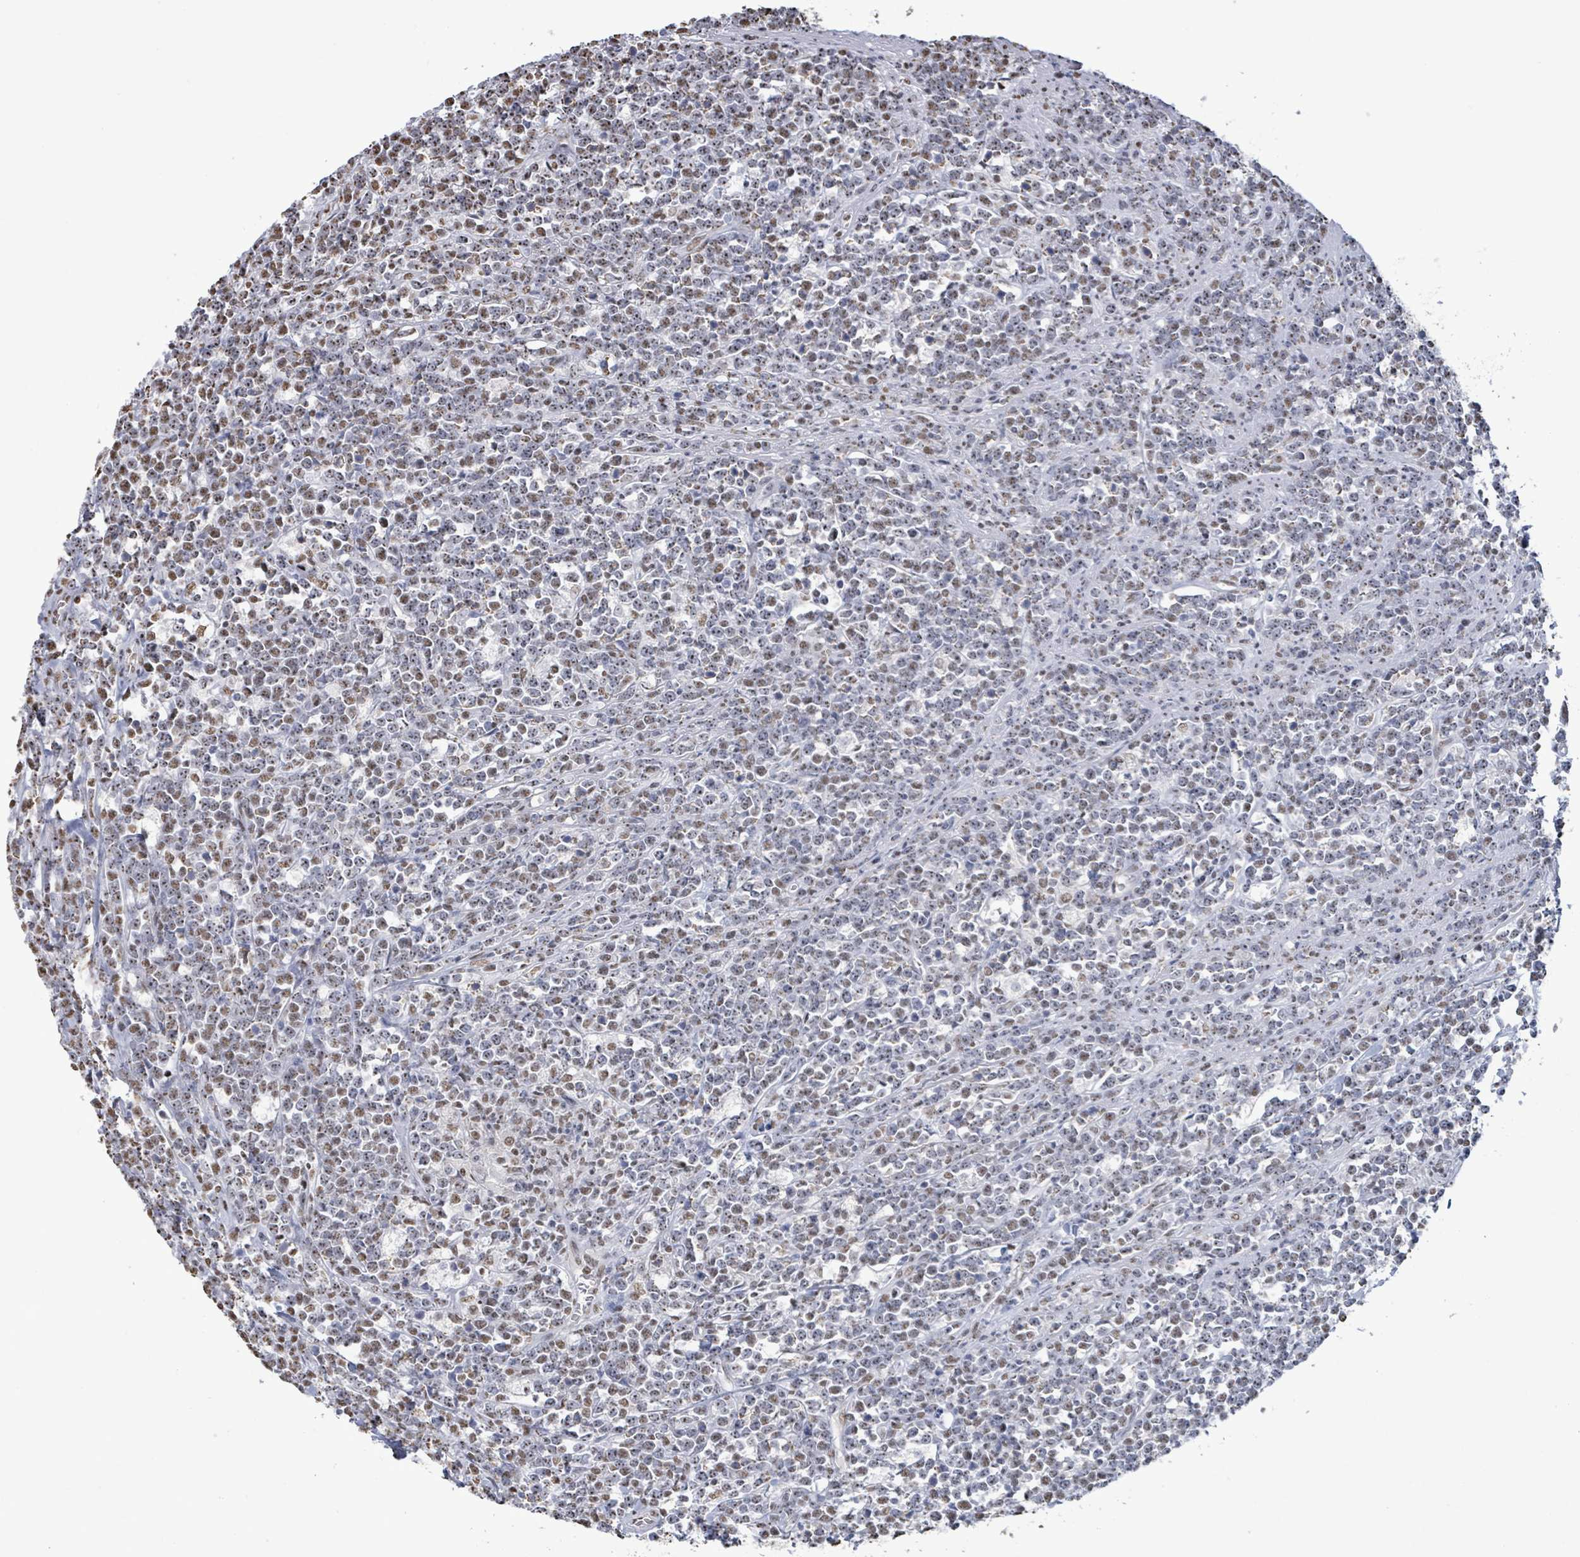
{"staining": {"intensity": "weak", "quantity": "25%-75%", "location": "nuclear"}, "tissue": "lymphoma", "cell_type": "Tumor cells", "image_type": "cancer", "snomed": [{"axis": "morphology", "description": "Malignant lymphoma, non-Hodgkin's type, High grade"}, {"axis": "topography", "description": "Small intestine"}, {"axis": "topography", "description": "Colon"}], "caption": "A high-resolution image shows immunohistochemistry staining of malignant lymphoma, non-Hodgkin's type (high-grade), which reveals weak nuclear staining in about 25%-75% of tumor cells. Nuclei are stained in blue.", "gene": "SAMD14", "patient": {"sex": "male", "age": 8}}